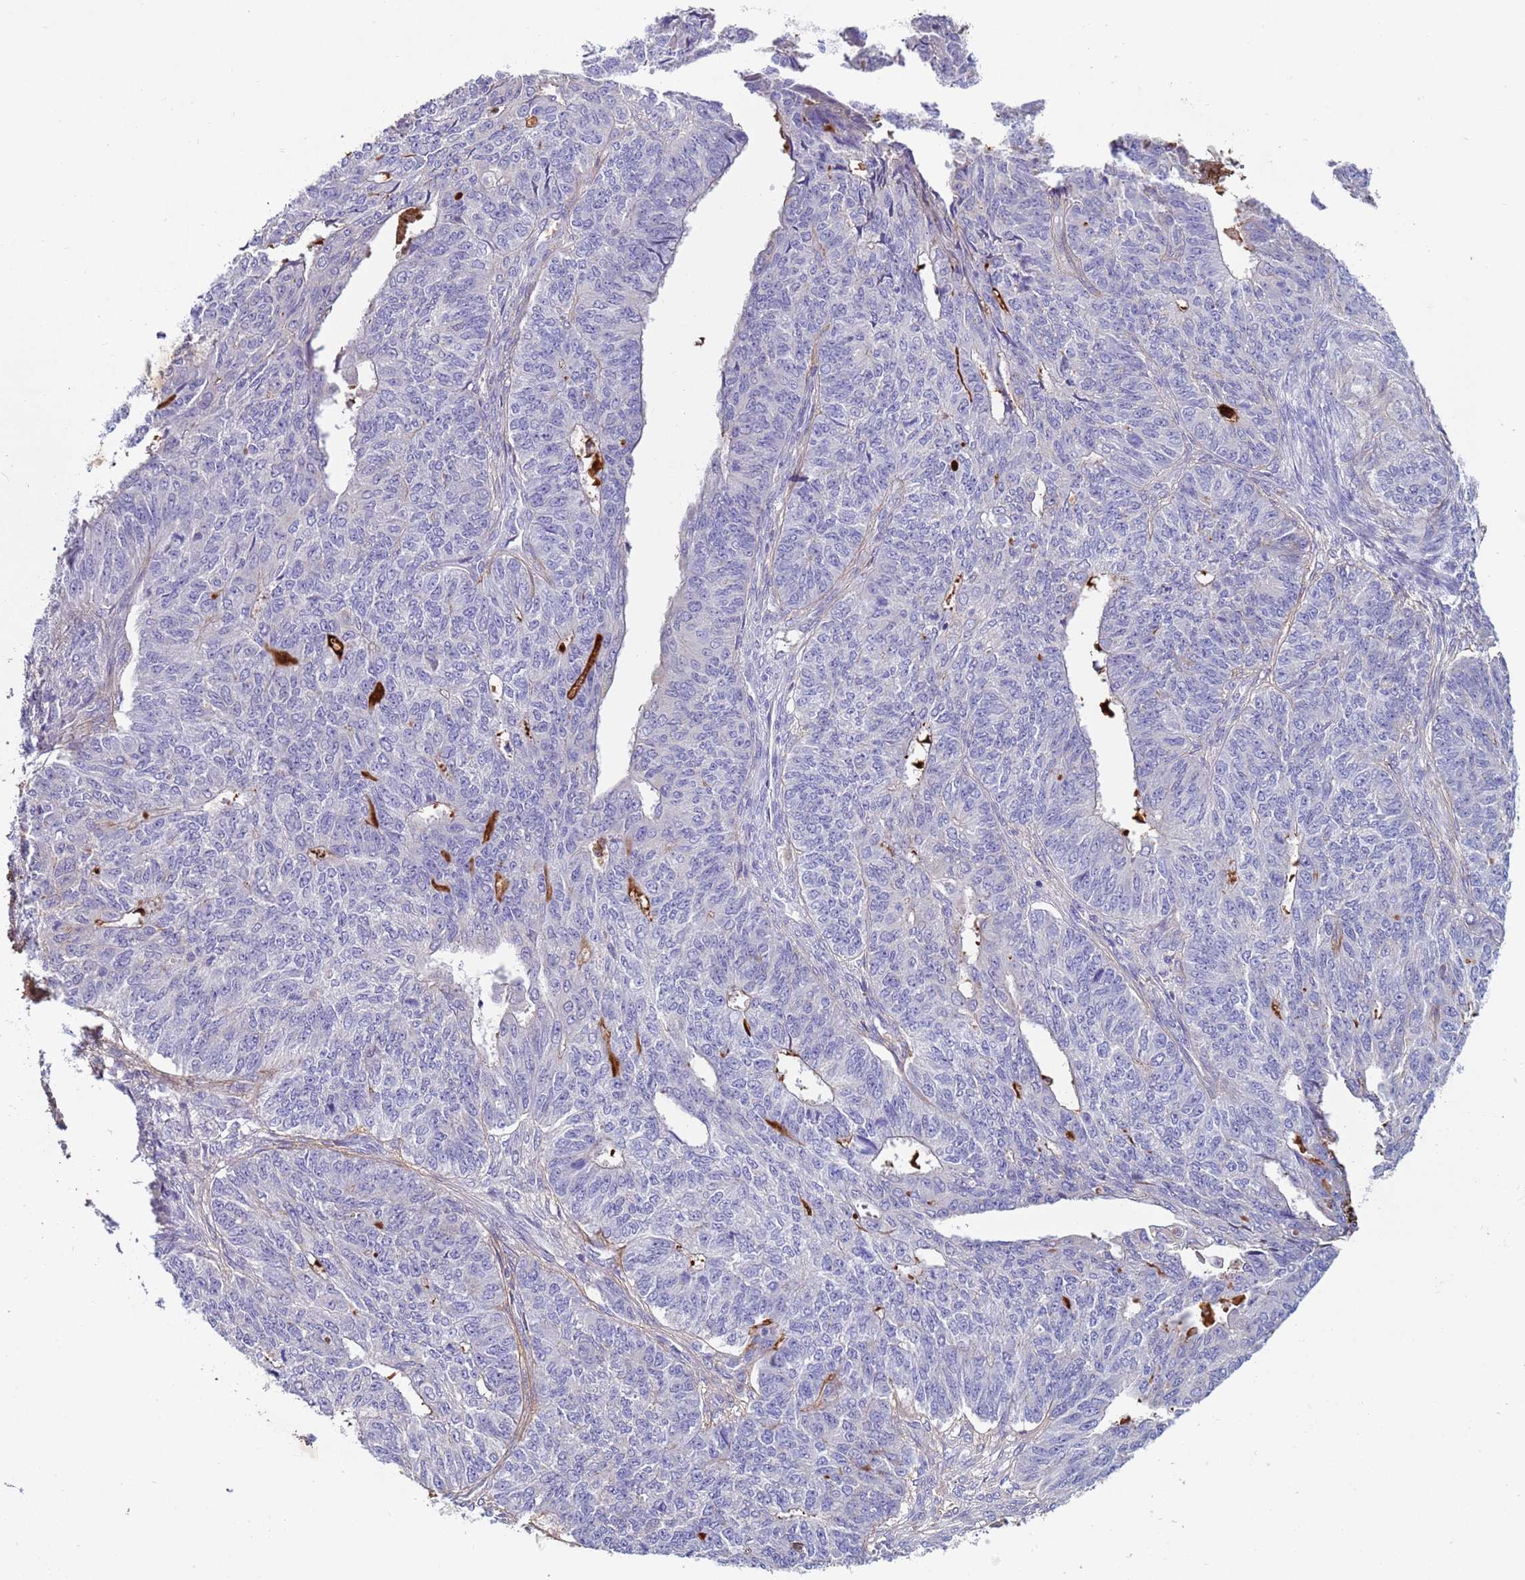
{"staining": {"intensity": "negative", "quantity": "none", "location": "none"}, "tissue": "endometrial cancer", "cell_type": "Tumor cells", "image_type": "cancer", "snomed": [{"axis": "morphology", "description": "Adenocarcinoma, NOS"}, {"axis": "topography", "description": "Endometrium"}], "caption": "This is an immunohistochemistry (IHC) photomicrograph of endometrial adenocarcinoma. There is no positivity in tumor cells.", "gene": "TRIM51", "patient": {"sex": "female", "age": 32}}